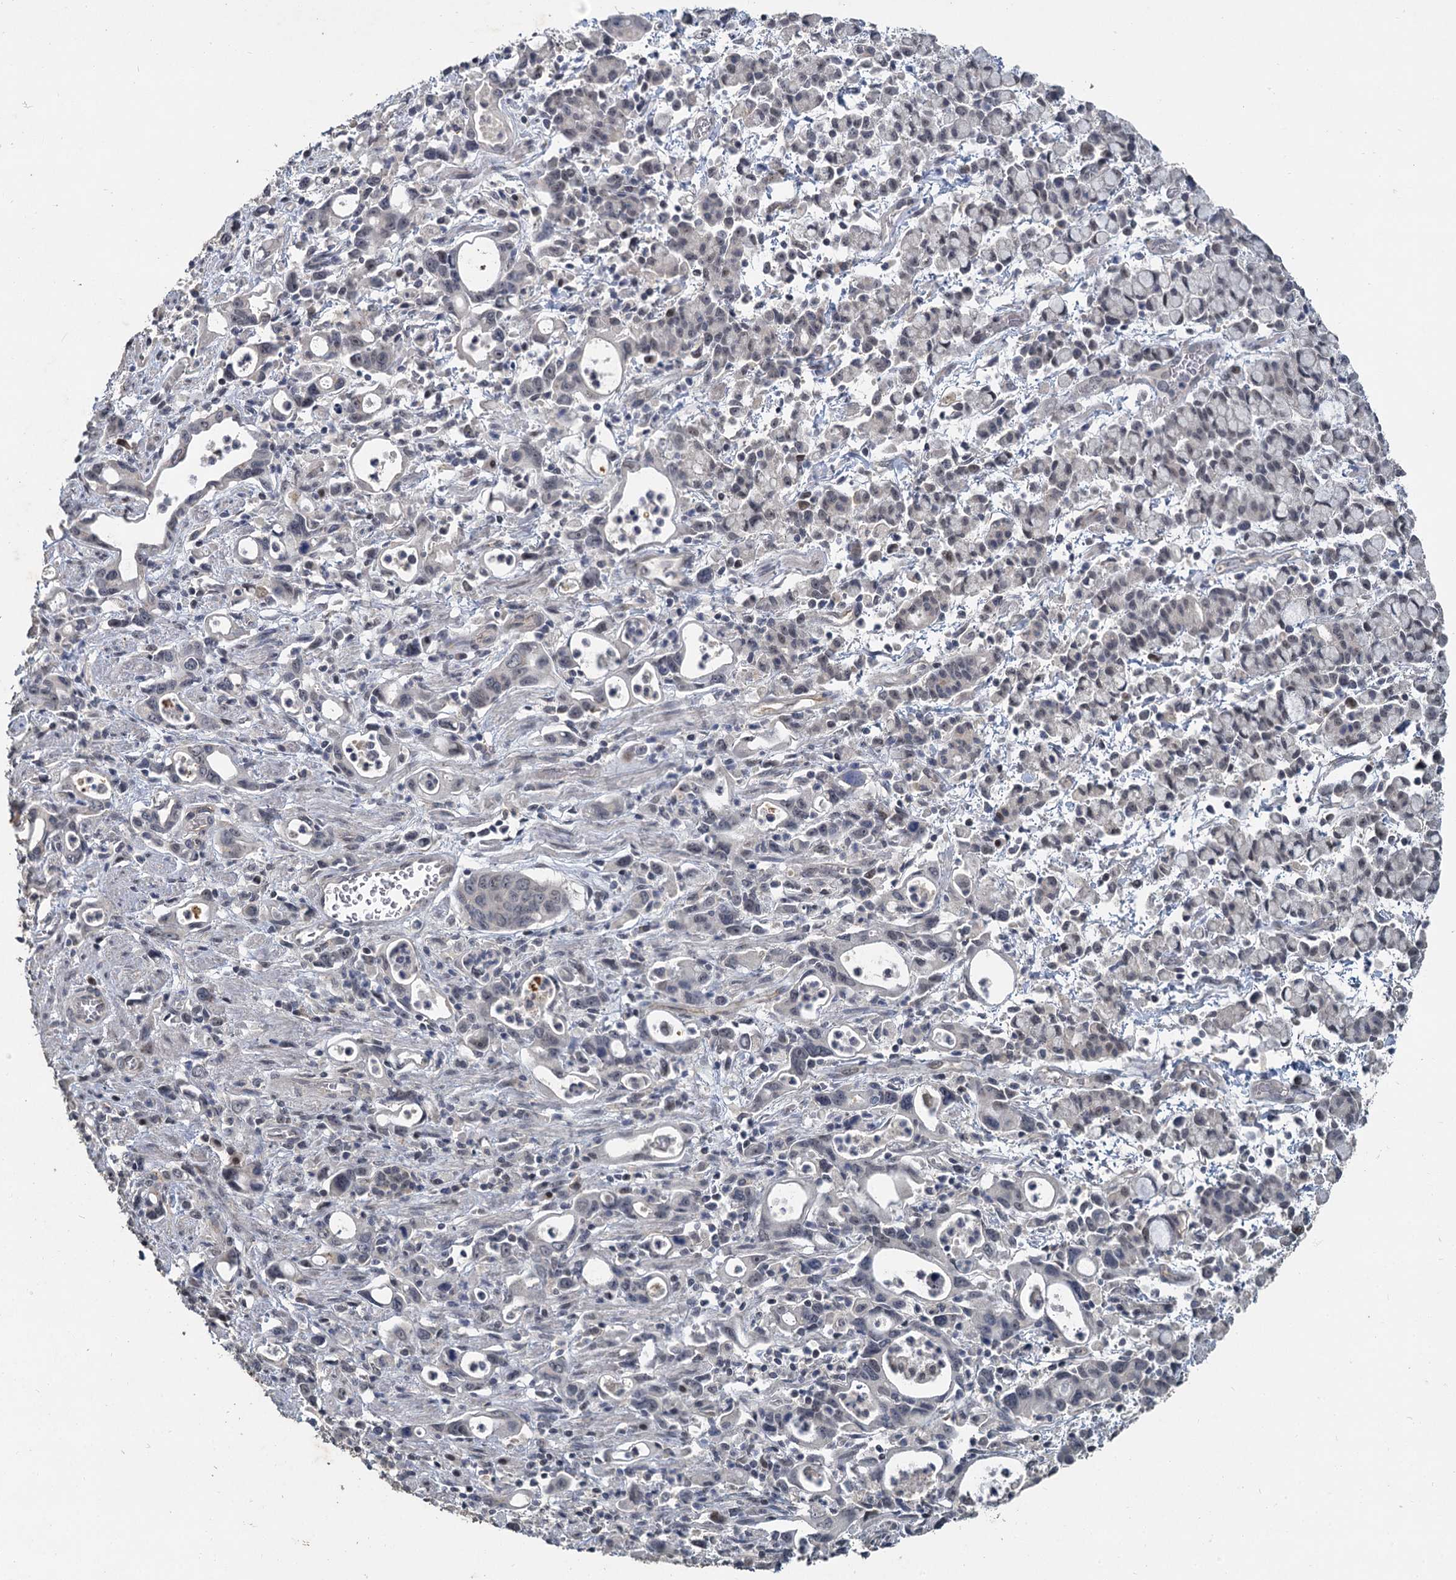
{"staining": {"intensity": "negative", "quantity": "none", "location": "none"}, "tissue": "stomach cancer", "cell_type": "Tumor cells", "image_type": "cancer", "snomed": [{"axis": "morphology", "description": "Adenocarcinoma, NOS"}, {"axis": "topography", "description": "Stomach, lower"}], "caption": "Protein analysis of stomach adenocarcinoma exhibits no significant expression in tumor cells.", "gene": "MUCL1", "patient": {"sex": "female", "age": 43}}